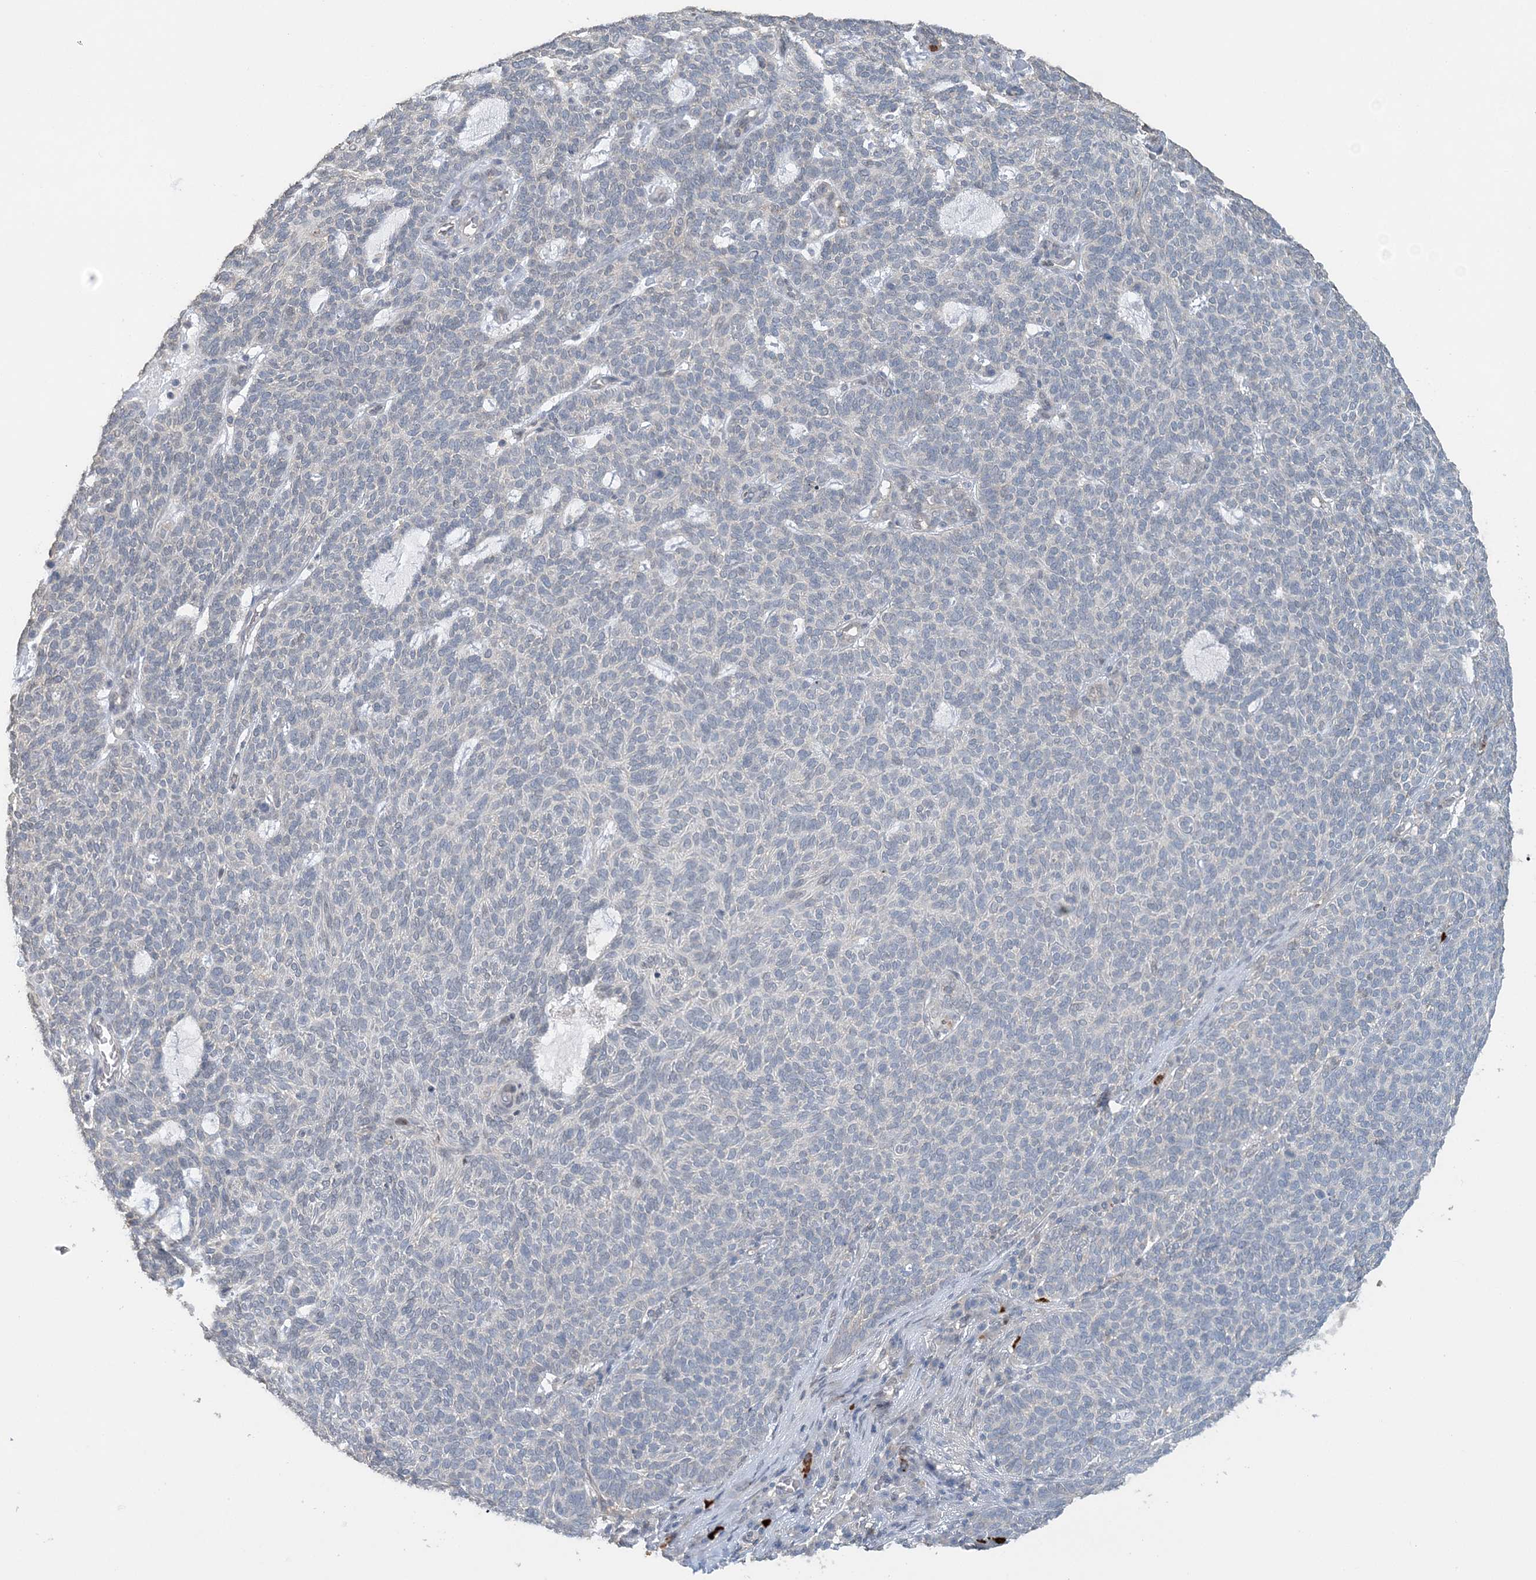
{"staining": {"intensity": "negative", "quantity": "none", "location": "none"}, "tissue": "skin cancer", "cell_type": "Tumor cells", "image_type": "cancer", "snomed": [{"axis": "morphology", "description": "Squamous cell carcinoma, NOS"}, {"axis": "topography", "description": "Skin"}], "caption": "IHC of human skin squamous cell carcinoma shows no staining in tumor cells.", "gene": "FAM110A", "patient": {"sex": "female", "age": 90}}